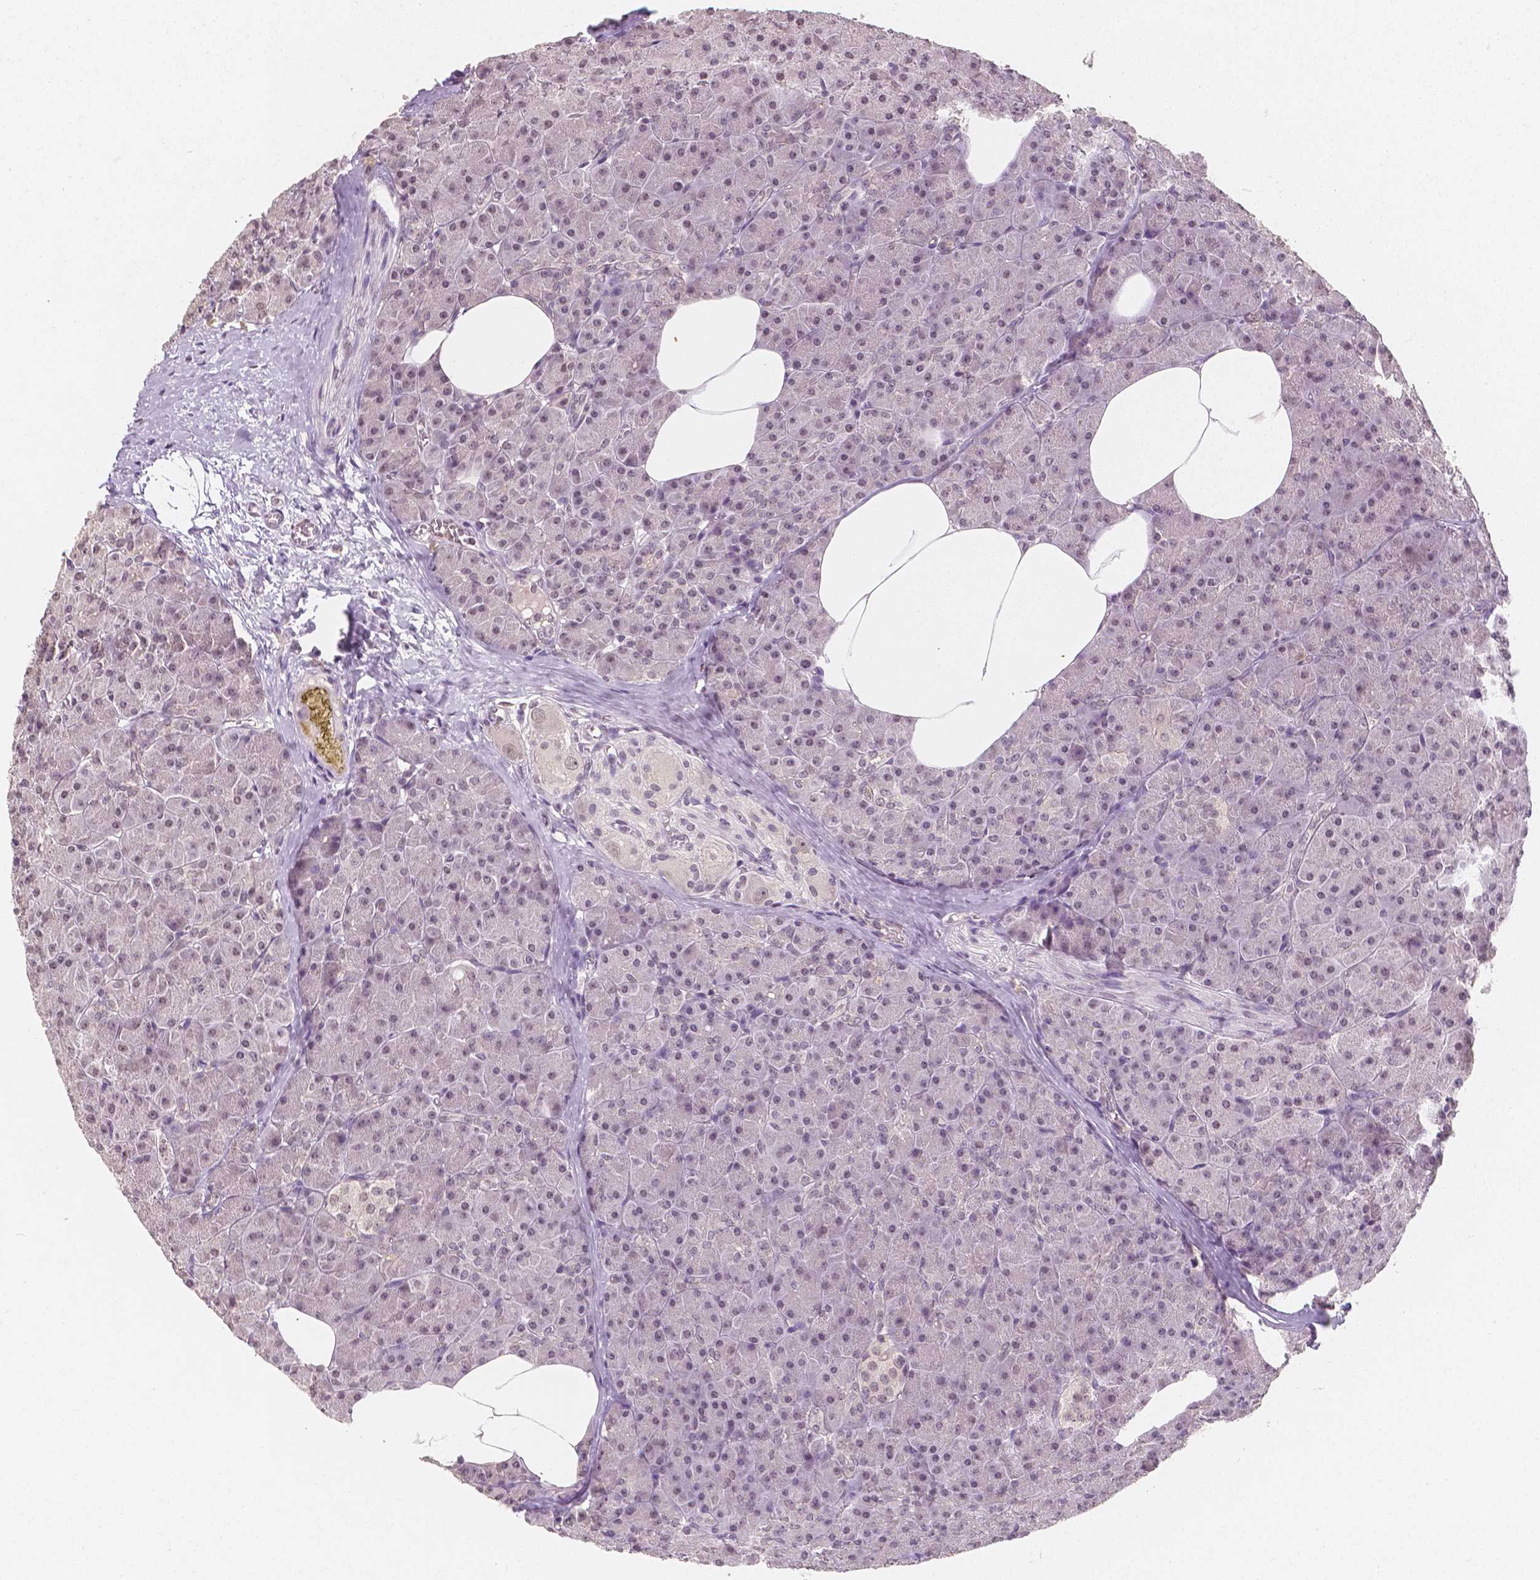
{"staining": {"intensity": "weak", "quantity": "25%-75%", "location": "nuclear"}, "tissue": "pancreas", "cell_type": "Exocrine glandular cells", "image_type": "normal", "snomed": [{"axis": "morphology", "description": "Normal tissue, NOS"}, {"axis": "topography", "description": "Pancreas"}], "caption": "Protein staining of benign pancreas exhibits weak nuclear expression in about 25%-75% of exocrine glandular cells. The protein of interest is stained brown, and the nuclei are stained in blue (DAB (3,3'-diaminobenzidine) IHC with brightfield microscopy, high magnification).", "gene": "NOLC1", "patient": {"sex": "female", "age": 45}}